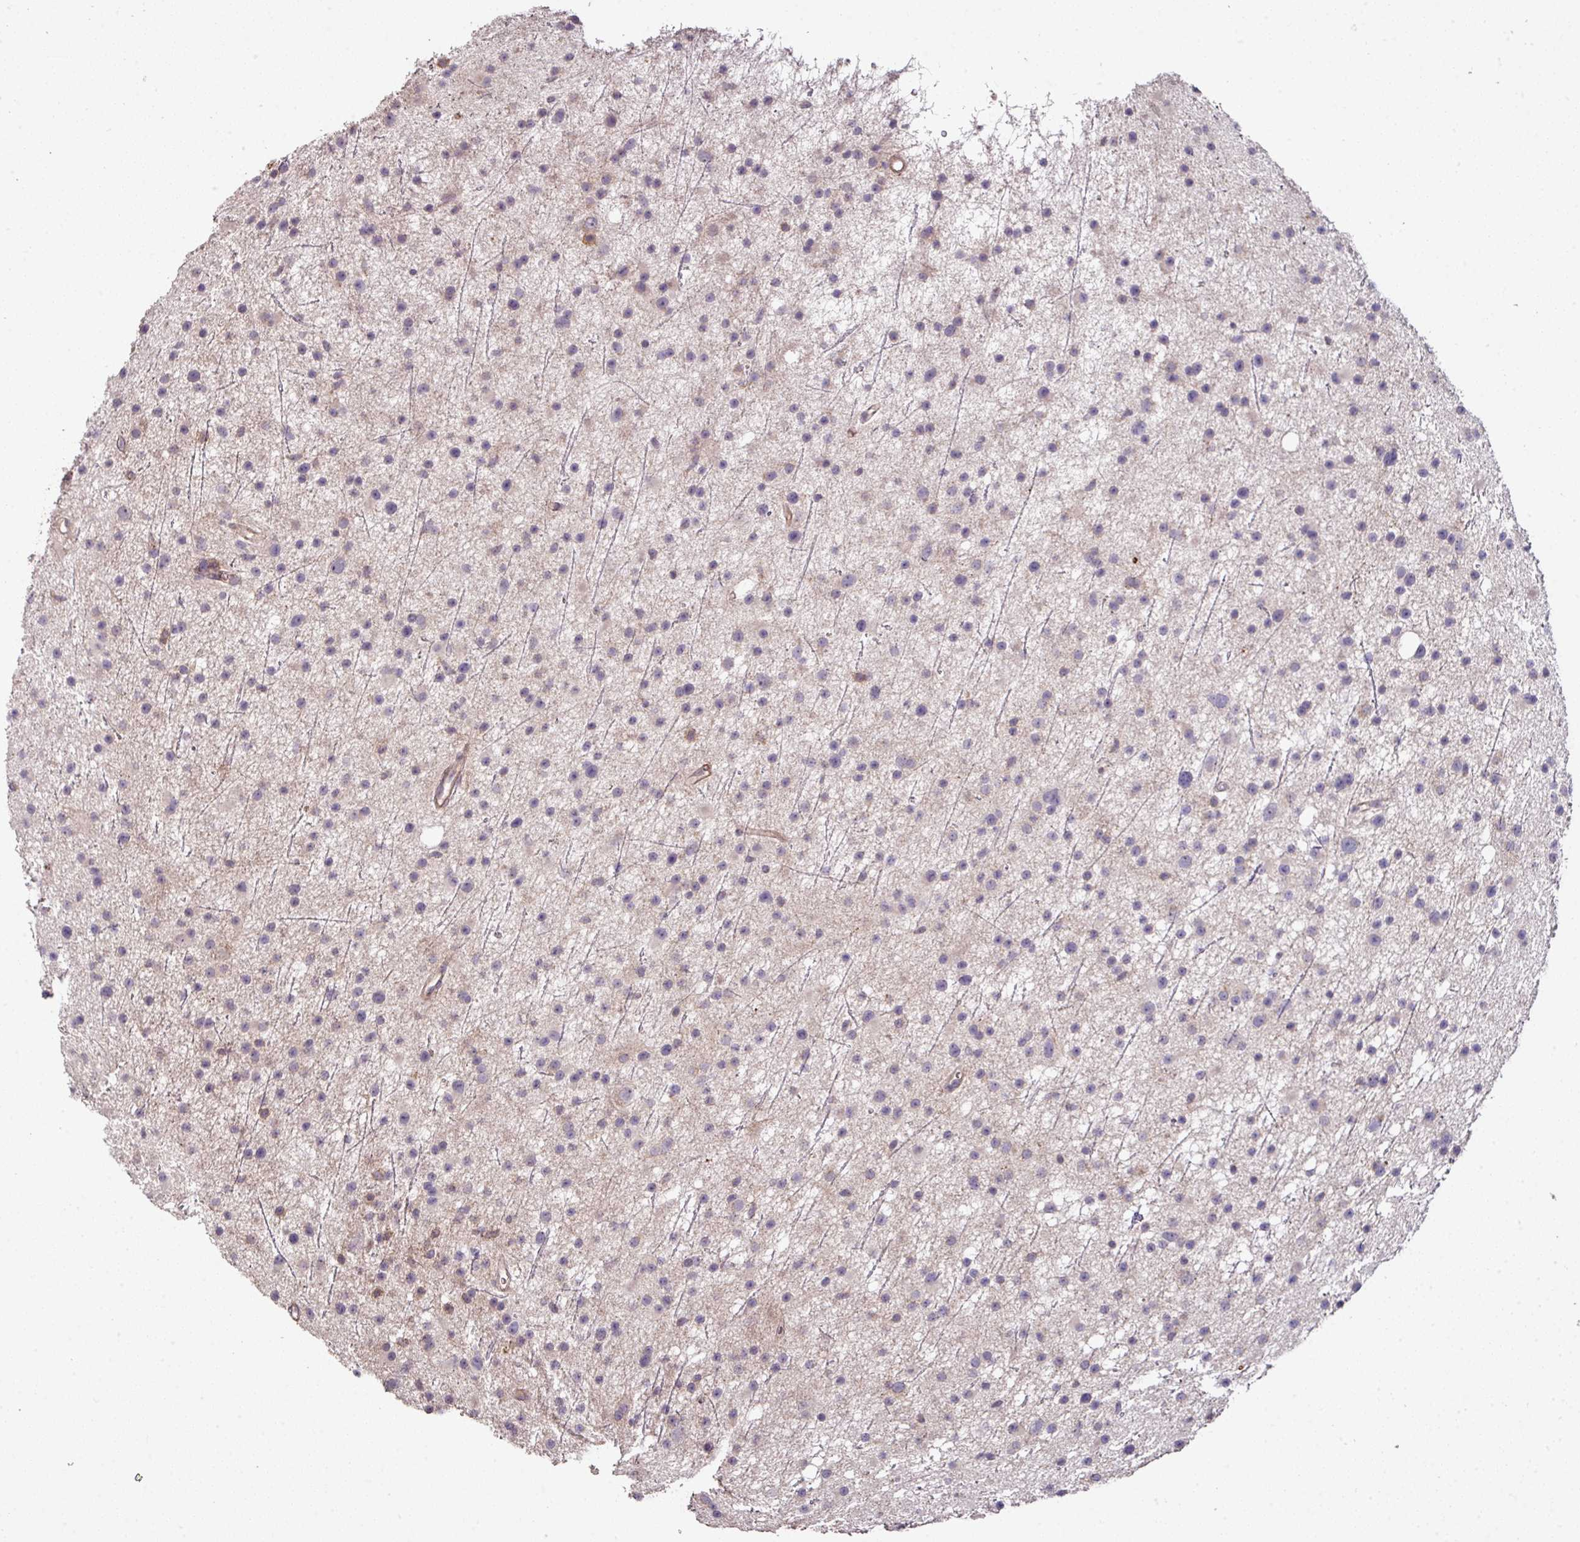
{"staining": {"intensity": "weak", "quantity": "<25%", "location": "cytoplasmic/membranous"}, "tissue": "glioma", "cell_type": "Tumor cells", "image_type": "cancer", "snomed": [{"axis": "morphology", "description": "Glioma, malignant, Low grade"}, {"axis": "topography", "description": "Cerebral cortex"}], "caption": "Immunohistochemistry of glioma demonstrates no staining in tumor cells.", "gene": "RPL23A", "patient": {"sex": "female", "age": 39}}